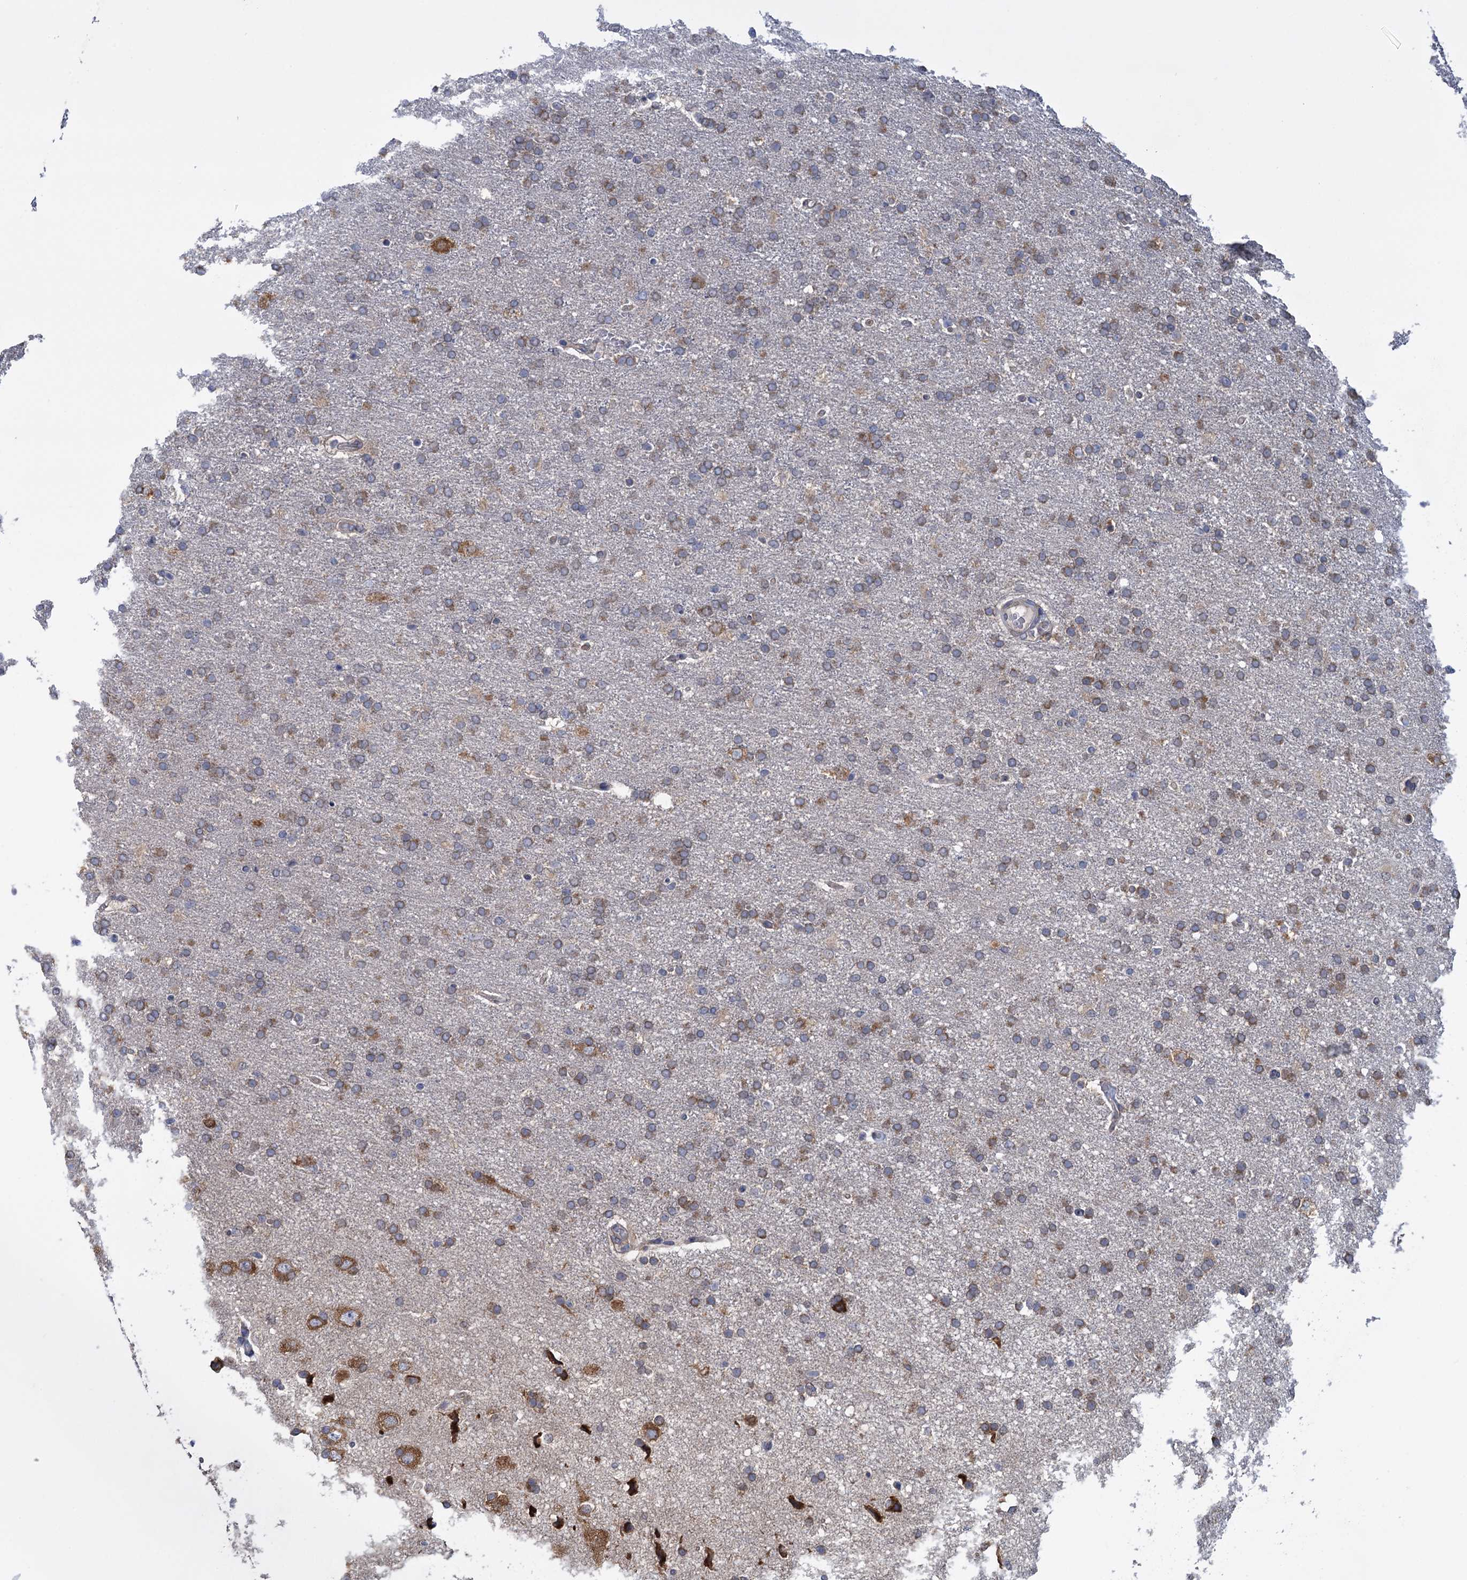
{"staining": {"intensity": "moderate", "quantity": ">75%", "location": "cytoplasmic/membranous"}, "tissue": "glioma", "cell_type": "Tumor cells", "image_type": "cancer", "snomed": [{"axis": "morphology", "description": "Glioma, malignant, High grade"}, {"axis": "topography", "description": "Brain"}], "caption": "A medium amount of moderate cytoplasmic/membranous positivity is appreciated in about >75% of tumor cells in malignant high-grade glioma tissue.", "gene": "GSTM2", "patient": {"sex": "male", "age": 72}}